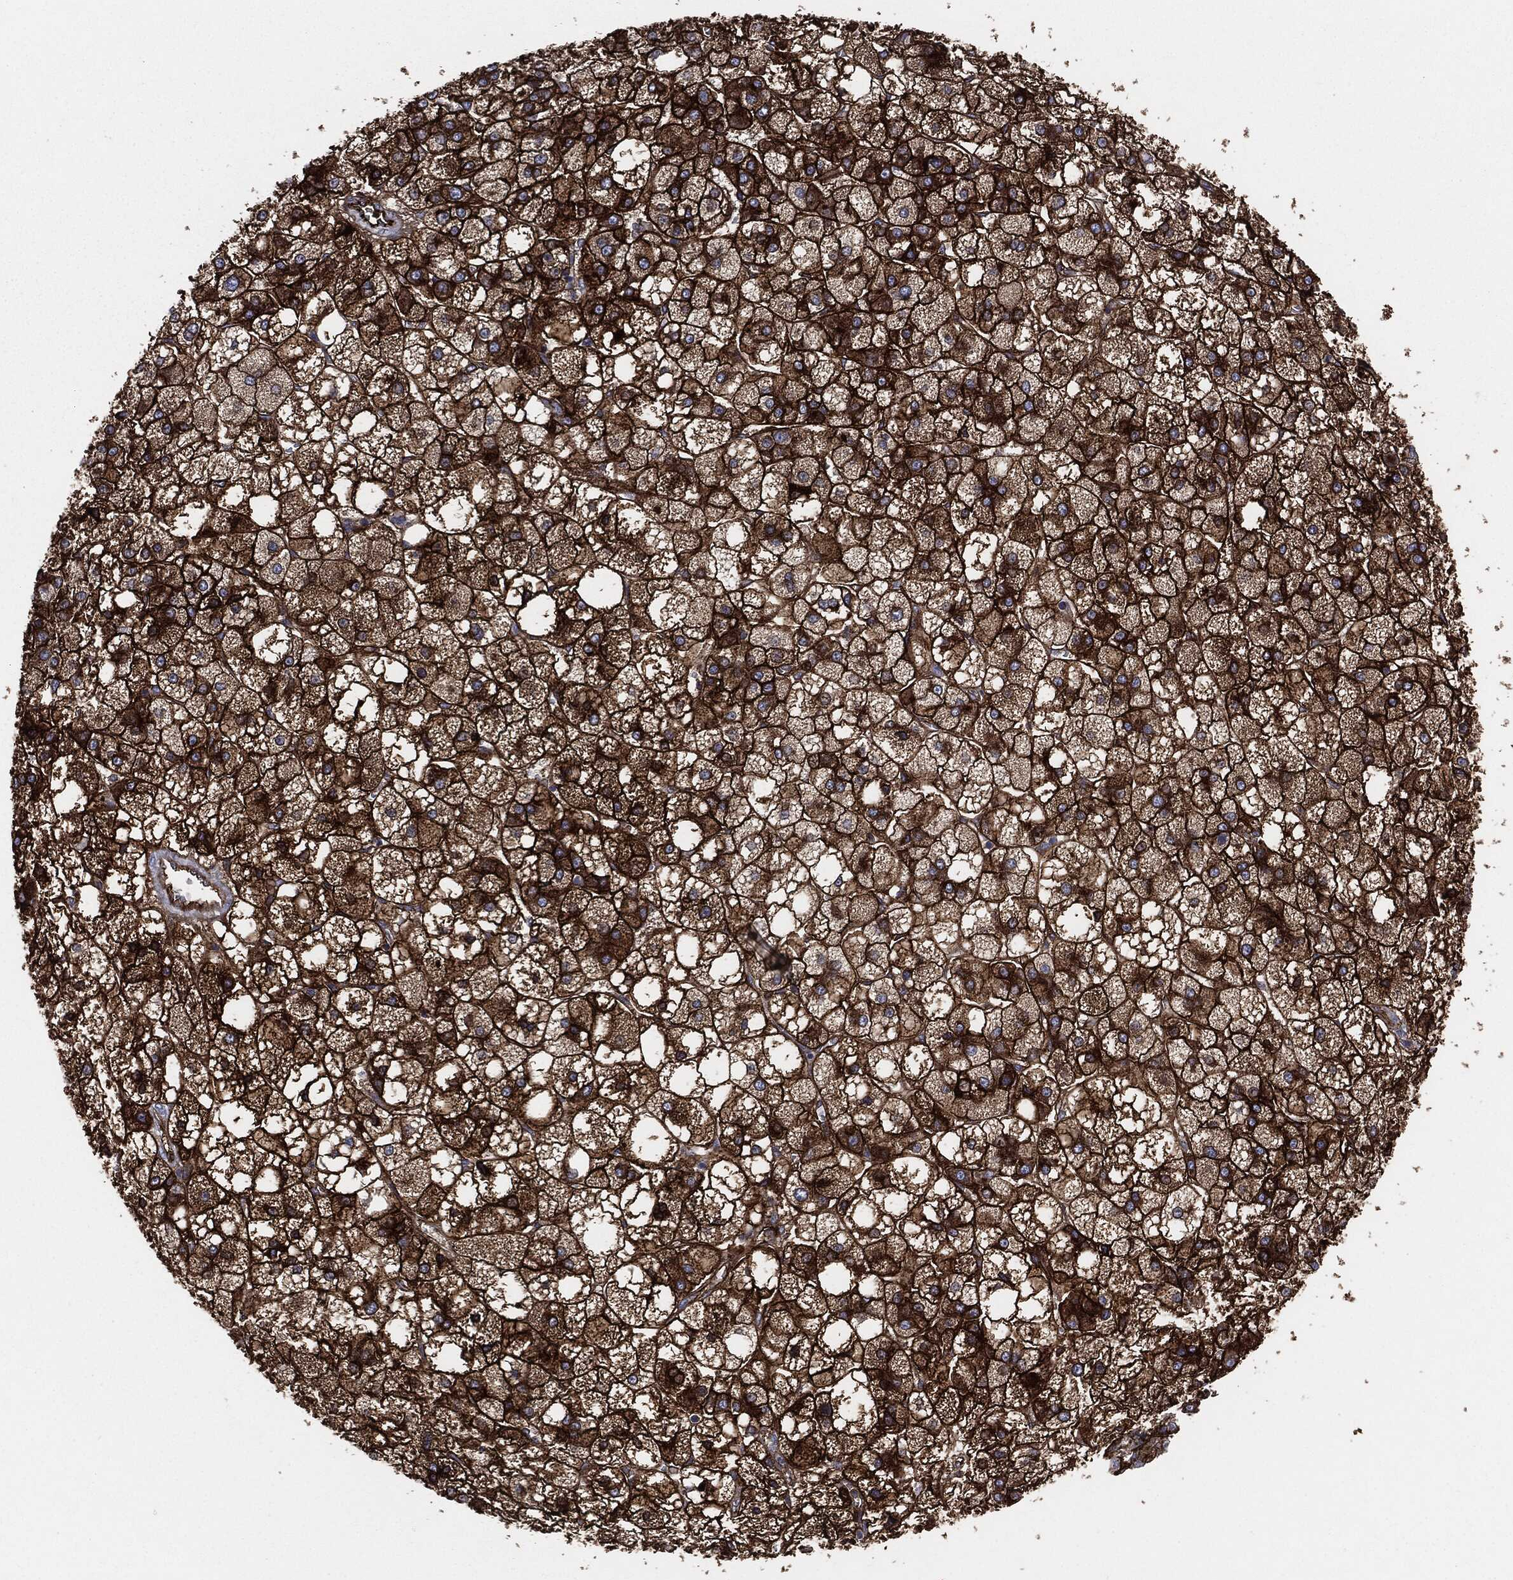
{"staining": {"intensity": "strong", "quantity": ">75%", "location": "cytoplasmic/membranous"}, "tissue": "liver cancer", "cell_type": "Tumor cells", "image_type": "cancer", "snomed": [{"axis": "morphology", "description": "Carcinoma, Hepatocellular, NOS"}, {"axis": "topography", "description": "Liver"}], "caption": "Tumor cells show strong cytoplasmic/membranous expression in about >75% of cells in liver cancer.", "gene": "APOB", "patient": {"sex": "male", "age": 73}}